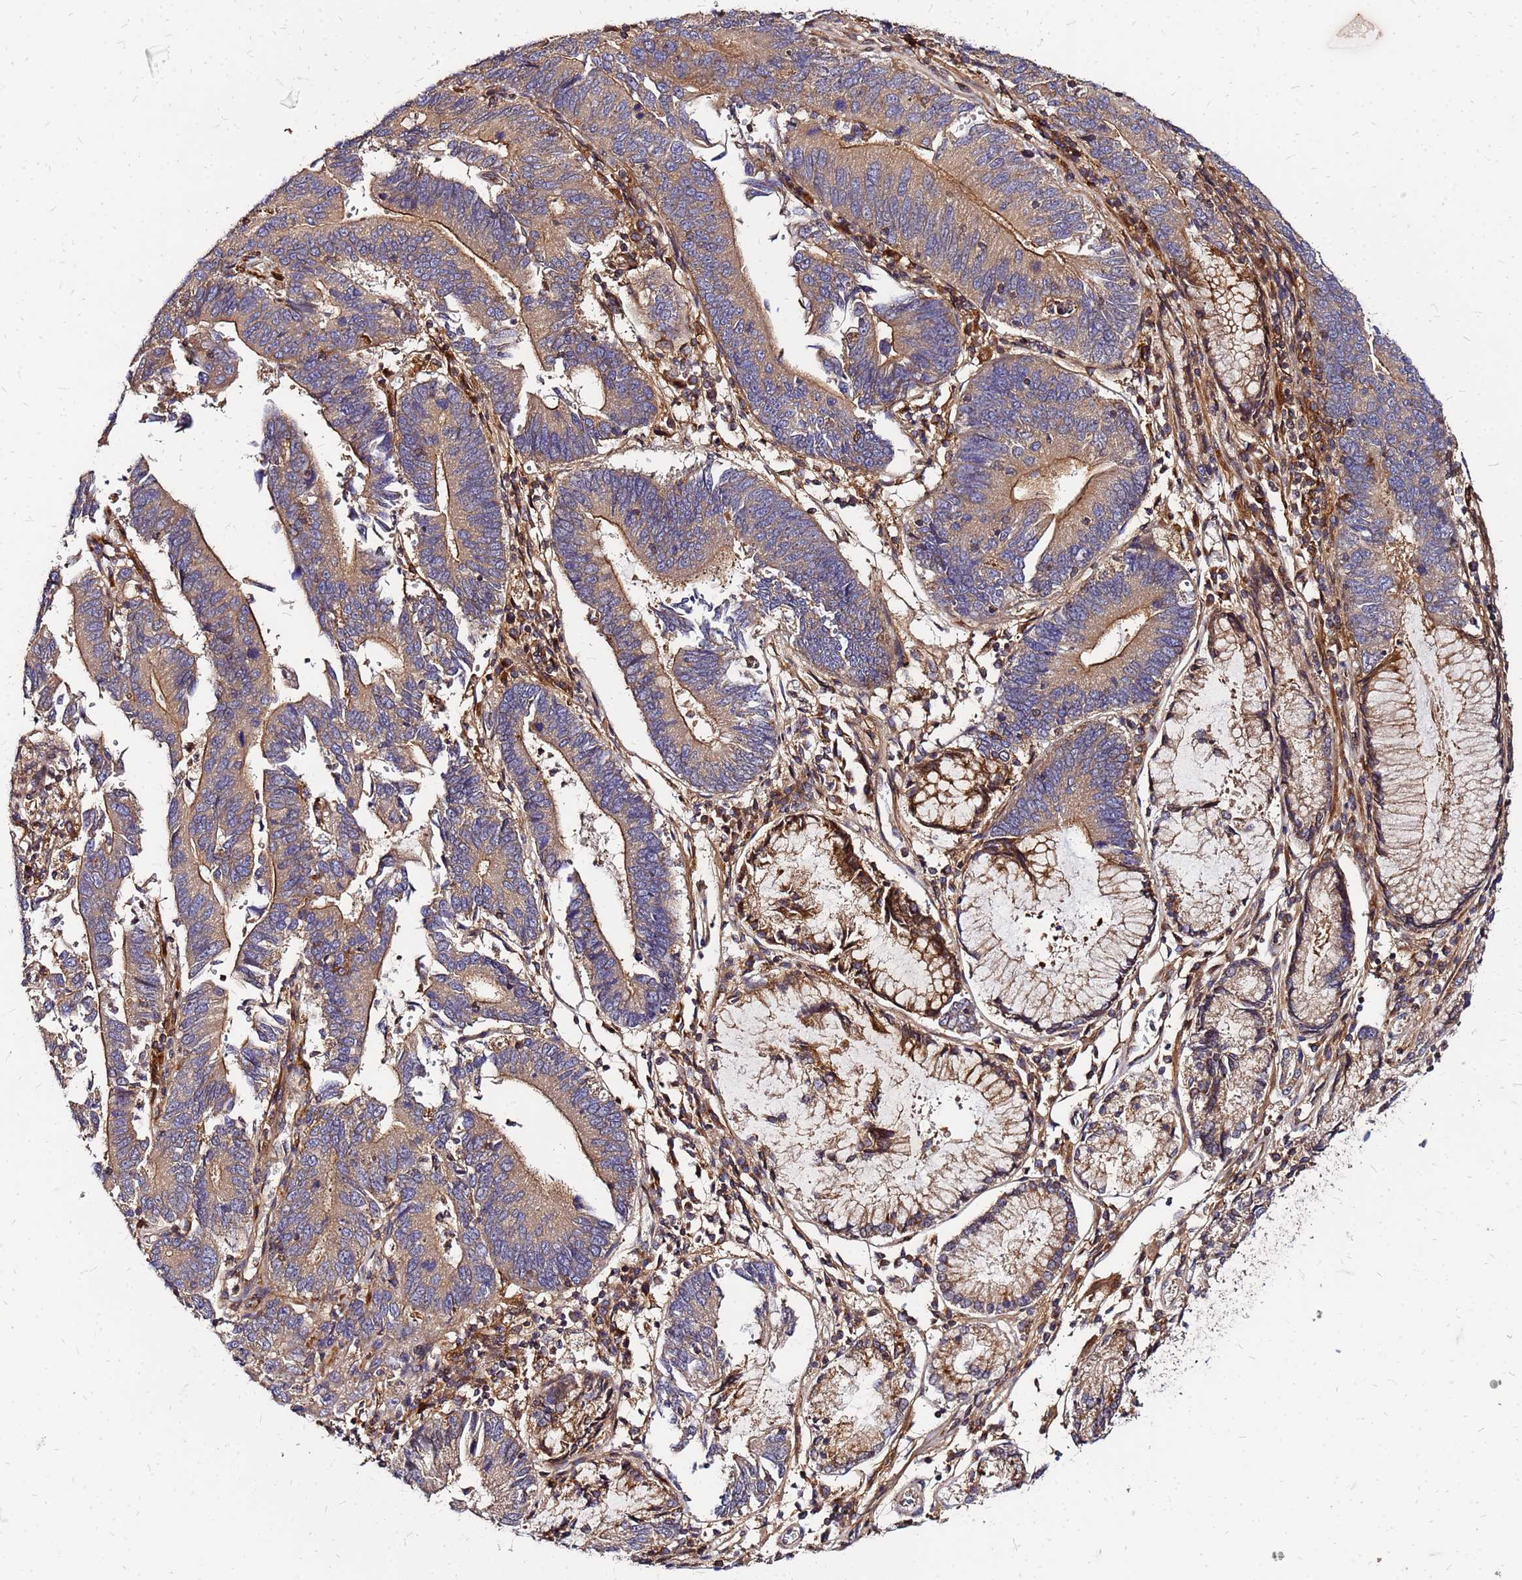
{"staining": {"intensity": "moderate", "quantity": "25%-75%", "location": "cytoplasmic/membranous"}, "tissue": "stomach cancer", "cell_type": "Tumor cells", "image_type": "cancer", "snomed": [{"axis": "morphology", "description": "Adenocarcinoma, NOS"}, {"axis": "topography", "description": "Stomach"}], "caption": "An image showing moderate cytoplasmic/membranous staining in approximately 25%-75% of tumor cells in adenocarcinoma (stomach), as visualized by brown immunohistochemical staining.", "gene": "CYBC1", "patient": {"sex": "male", "age": 59}}